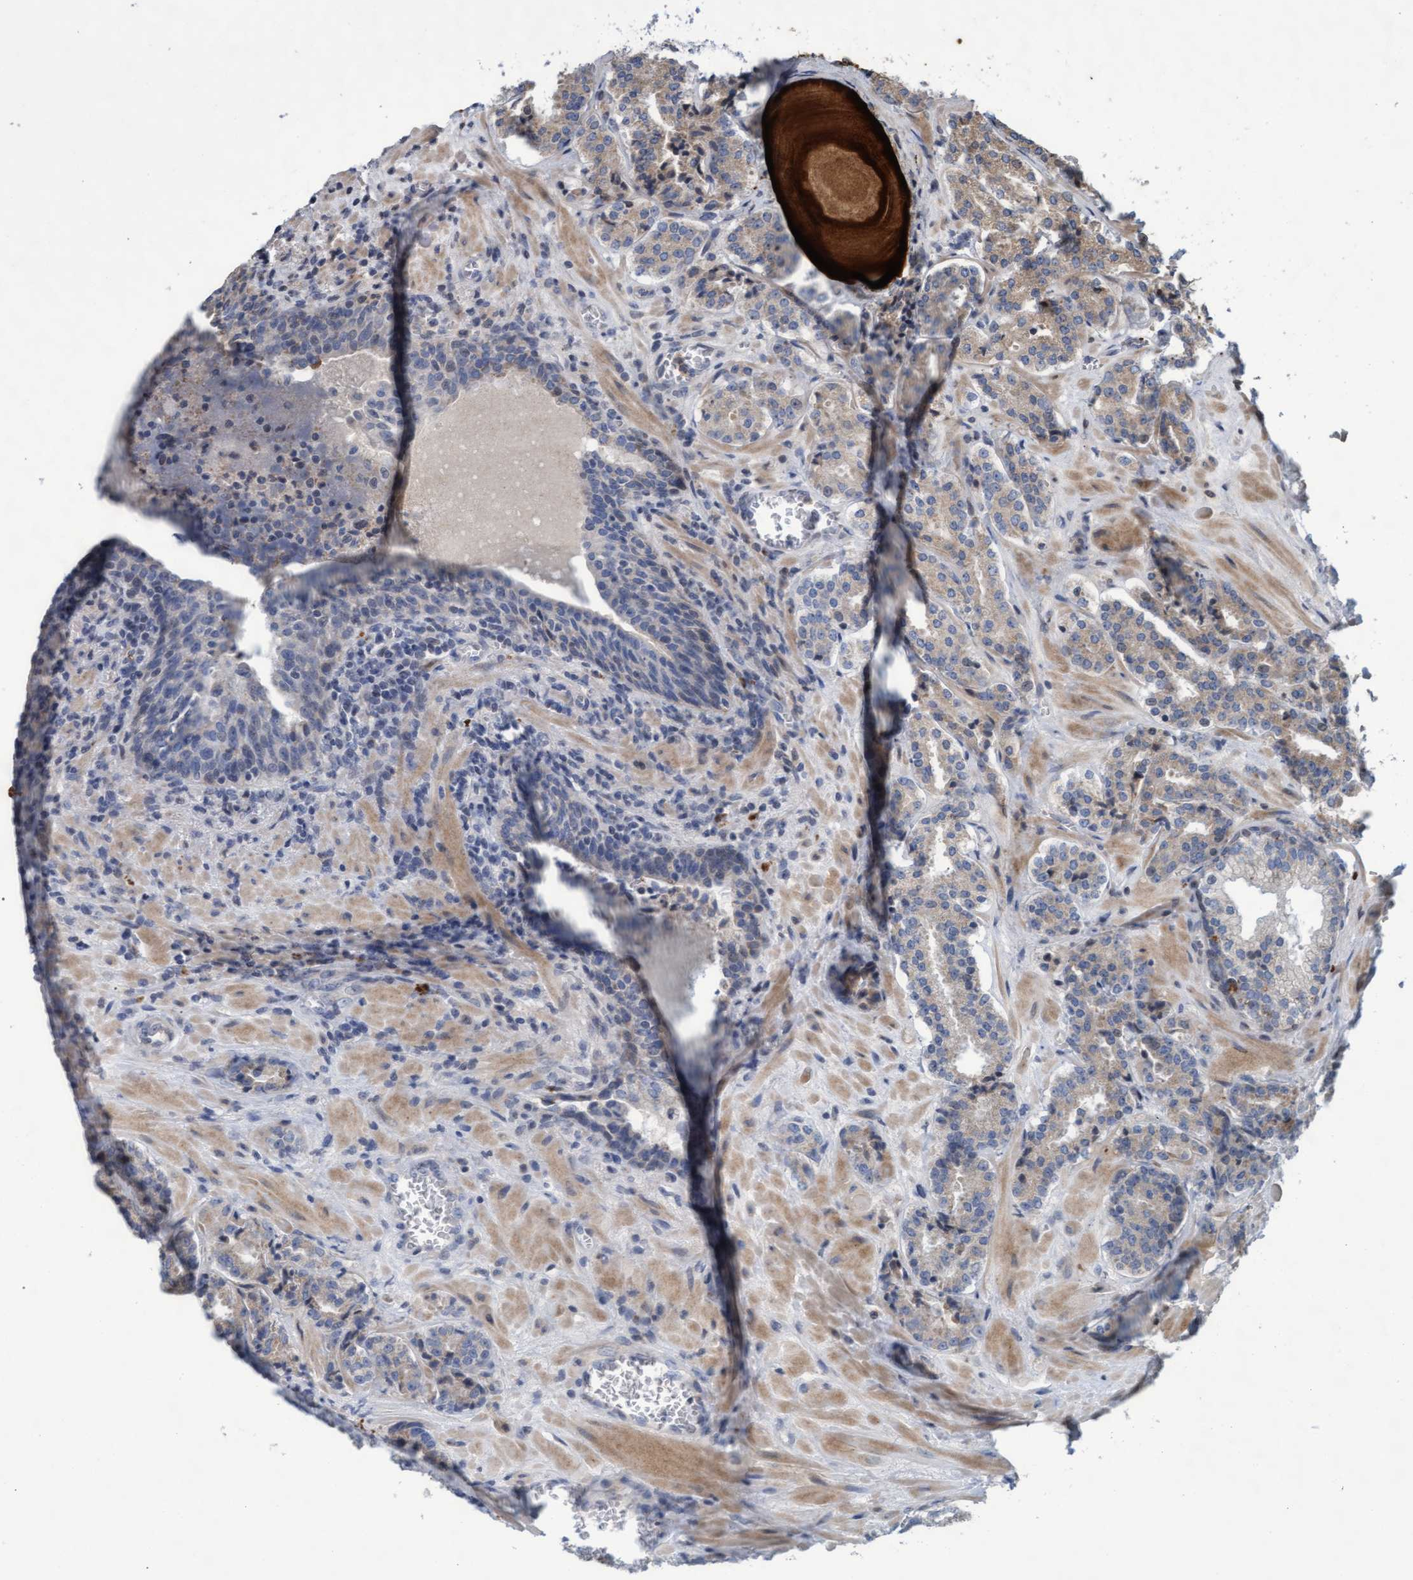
{"staining": {"intensity": "weak", "quantity": "25%-75%", "location": "cytoplasmic/membranous"}, "tissue": "prostate cancer", "cell_type": "Tumor cells", "image_type": "cancer", "snomed": [{"axis": "morphology", "description": "Adenocarcinoma, High grade"}, {"axis": "topography", "description": "Prostate"}], "caption": "Prostate cancer stained with a protein marker demonstrates weak staining in tumor cells.", "gene": "KCNC2", "patient": {"sex": "male", "age": 60}}